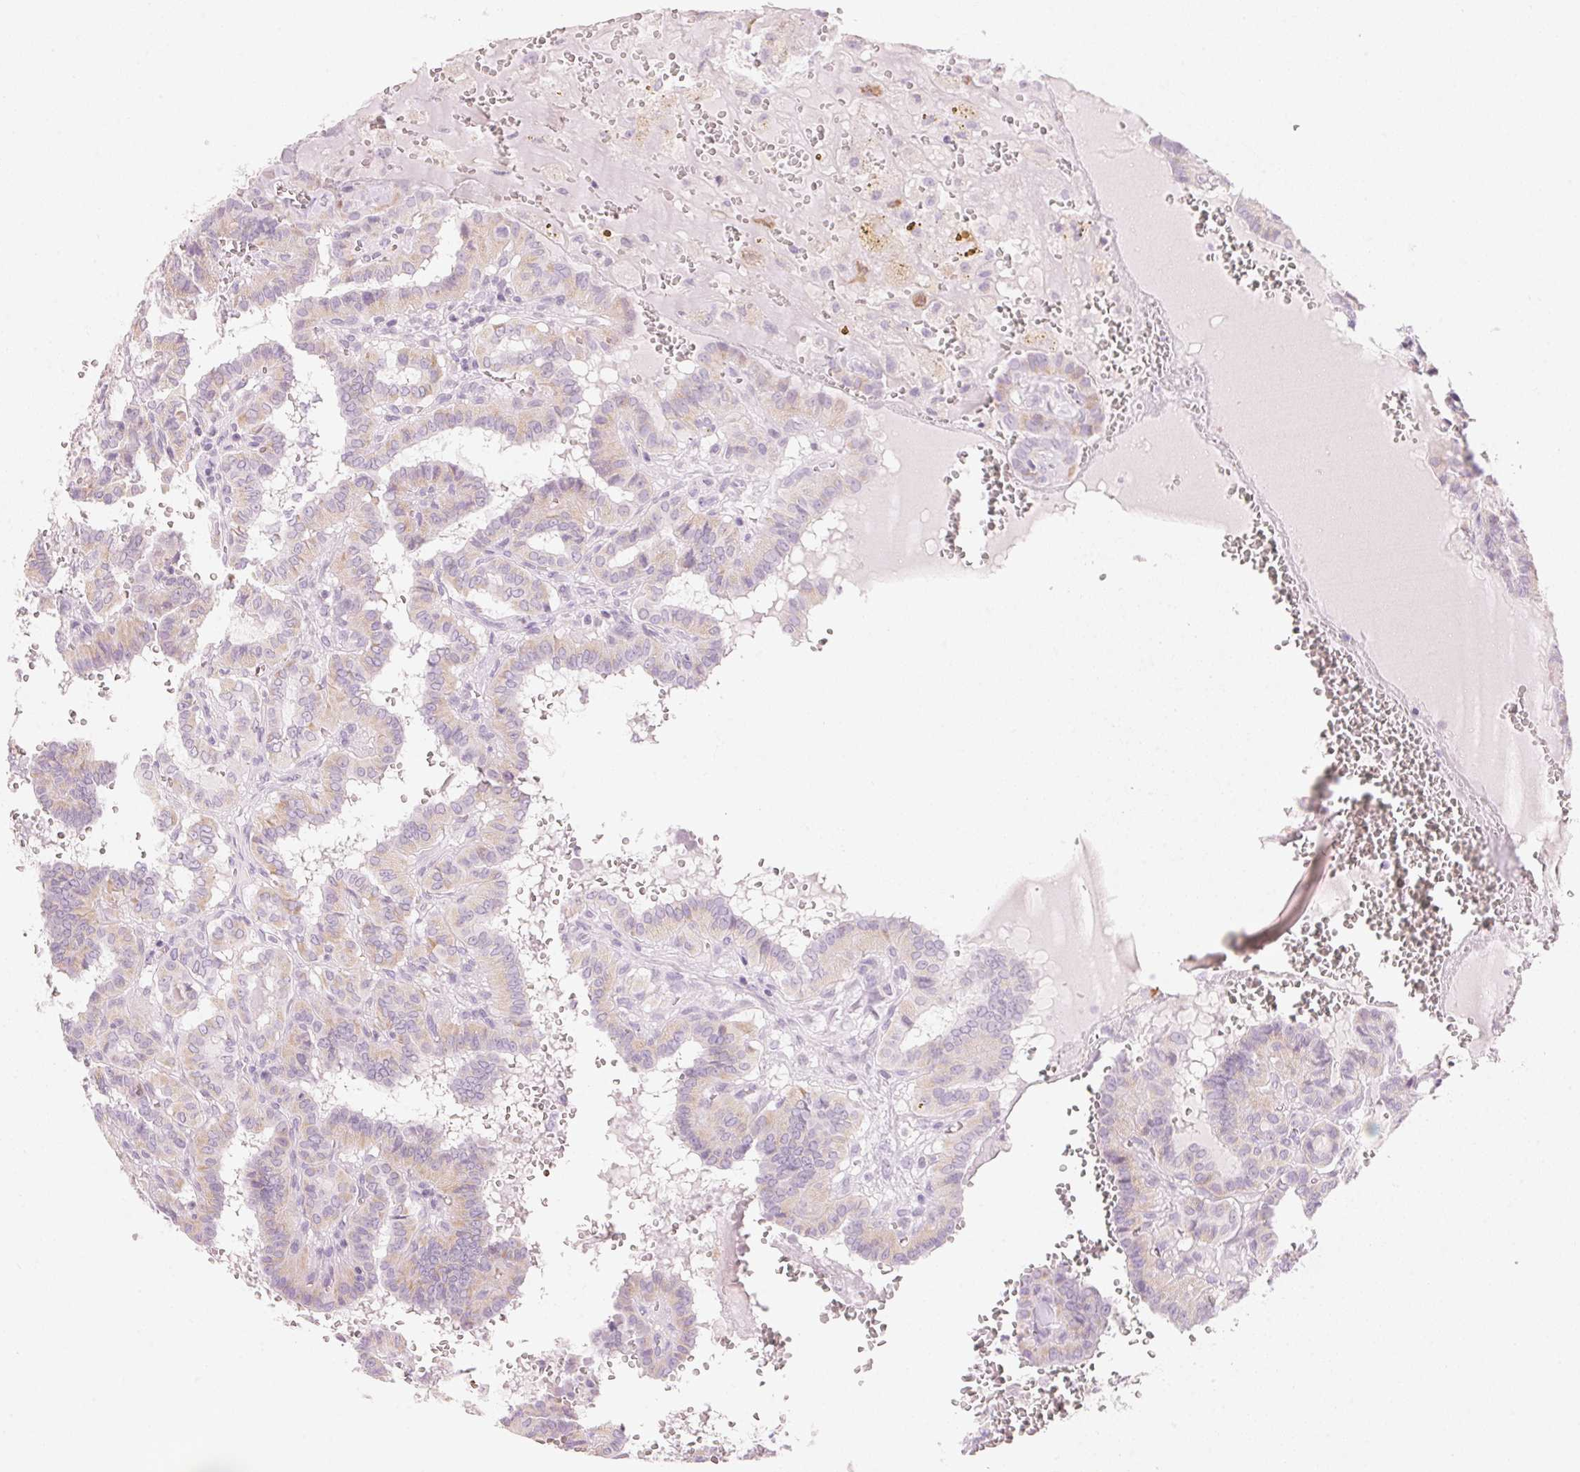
{"staining": {"intensity": "weak", "quantity": "<25%", "location": "cytoplasmic/membranous"}, "tissue": "thyroid cancer", "cell_type": "Tumor cells", "image_type": "cancer", "snomed": [{"axis": "morphology", "description": "Papillary adenocarcinoma, NOS"}, {"axis": "topography", "description": "Thyroid gland"}], "caption": "A high-resolution photomicrograph shows IHC staining of thyroid cancer, which demonstrates no significant staining in tumor cells. (Stains: DAB immunohistochemistry (IHC) with hematoxylin counter stain, Microscopy: brightfield microscopy at high magnification).", "gene": "HOXB13", "patient": {"sex": "female", "age": 21}}